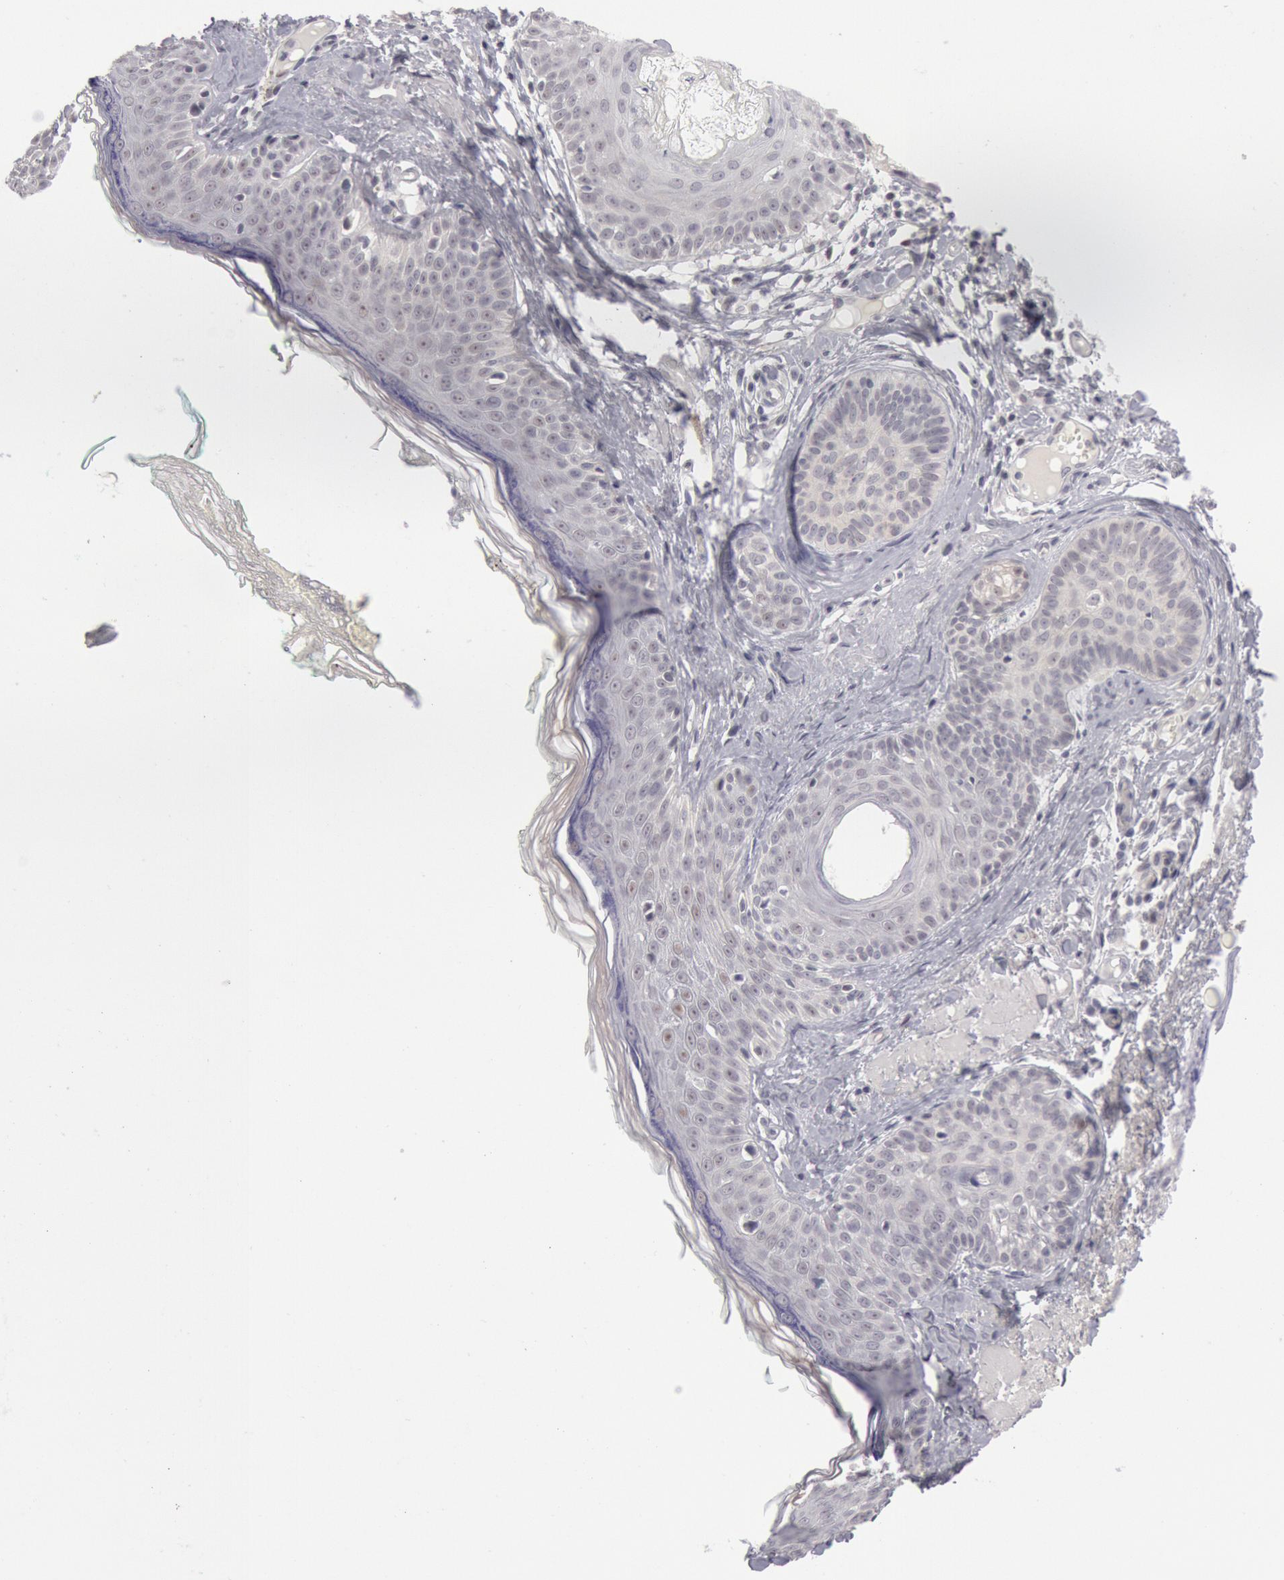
{"staining": {"intensity": "negative", "quantity": "none", "location": "none"}, "tissue": "skin cancer", "cell_type": "Tumor cells", "image_type": "cancer", "snomed": [{"axis": "morphology", "description": "Basal cell carcinoma"}, {"axis": "topography", "description": "Skin"}], "caption": "IHC image of neoplastic tissue: human skin cancer (basal cell carcinoma) stained with DAB exhibits no significant protein staining in tumor cells. Nuclei are stained in blue.", "gene": "JOSD1", "patient": {"sex": "male", "age": 63}}